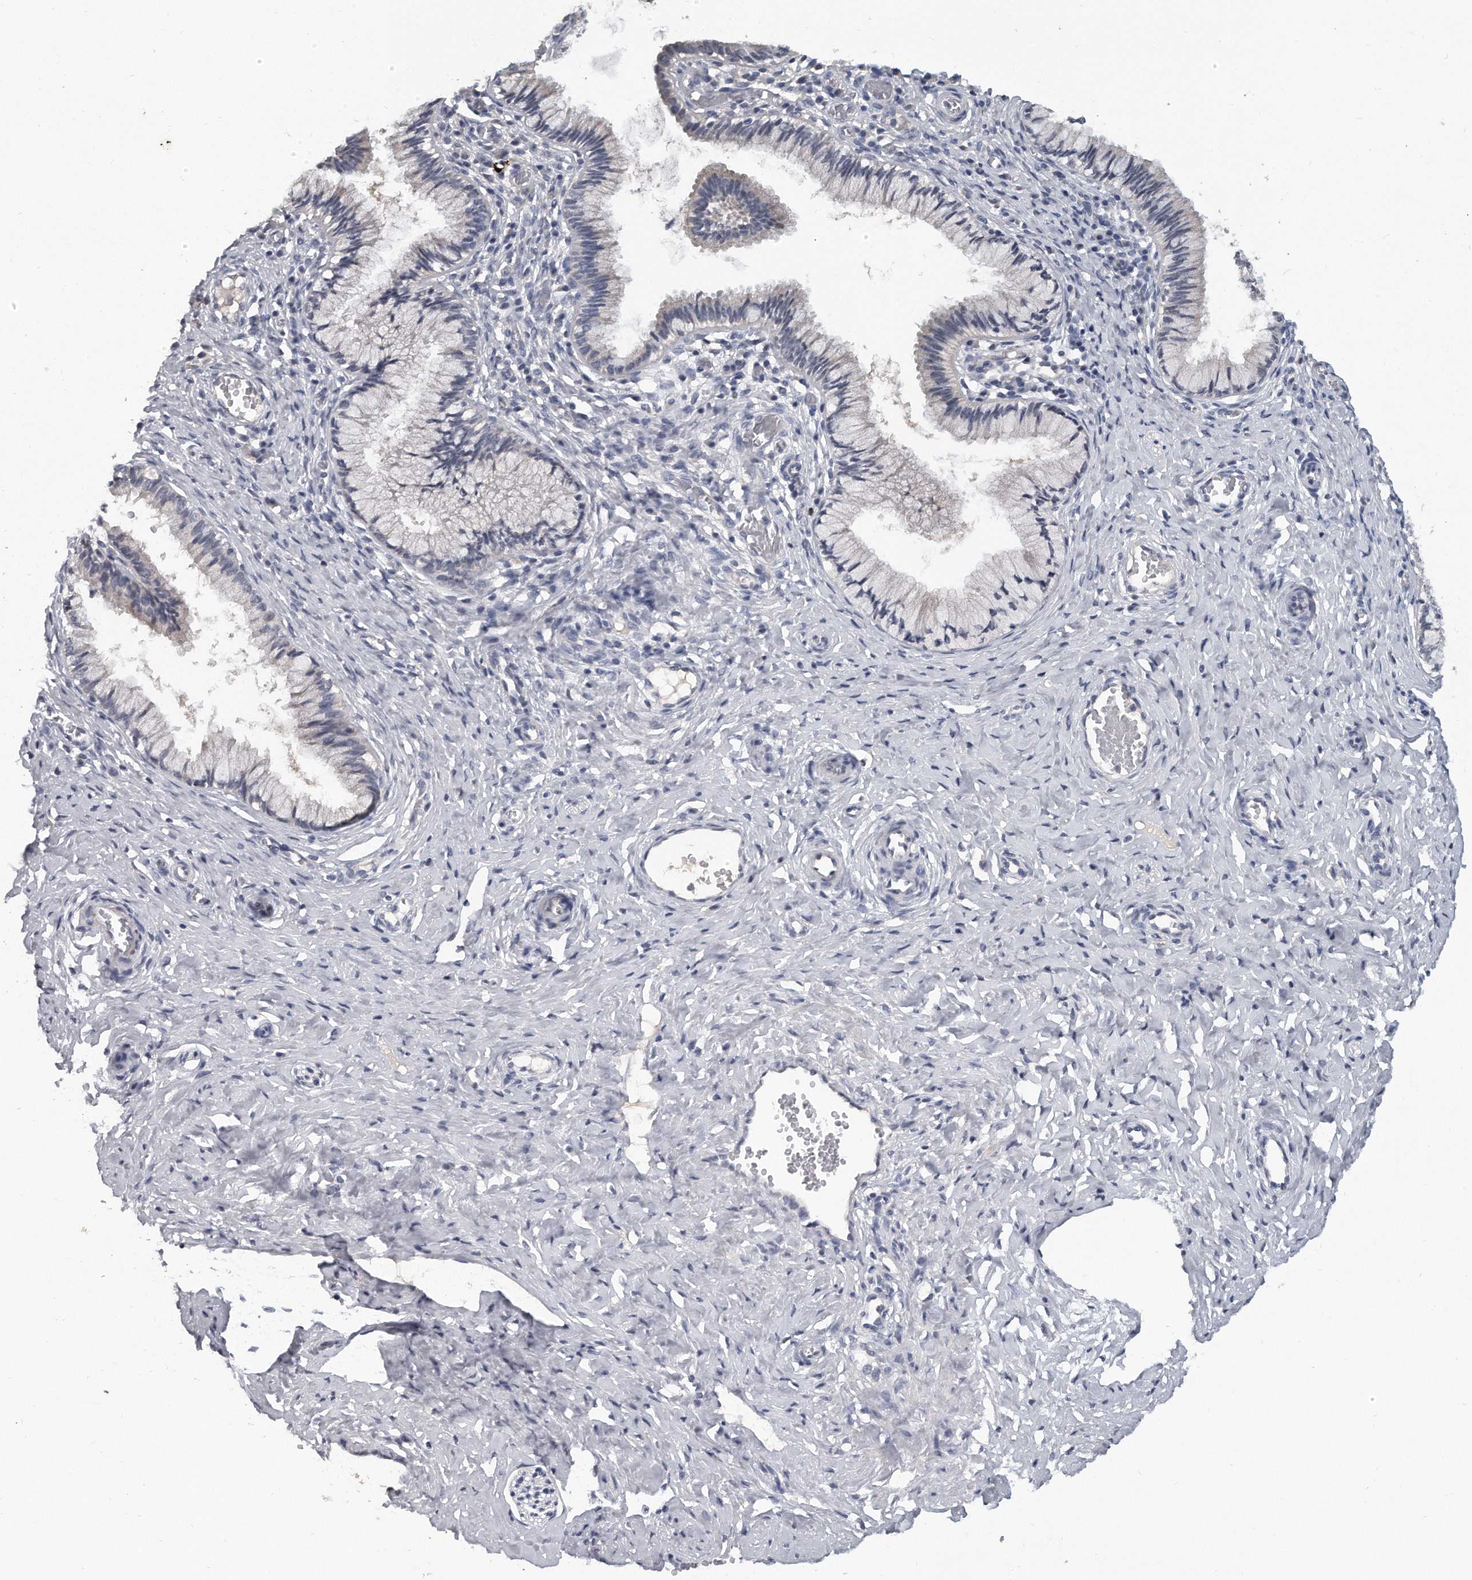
{"staining": {"intensity": "negative", "quantity": "none", "location": "none"}, "tissue": "cervix", "cell_type": "Glandular cells", "image_type": "normal", "snomed": [{"axis": "morphology", "description": "Normal tissue, NOS"}, {"axis": "topography", "description": "Cervix"}], "caption": "Immunohistochemistry (IHC) image of normal cervix: cervix stained with DAB (3,3'-diaminobenzidine) shows no significant protein positivity in glandular cells.", "gene": "KLHL7", "patient": {"sex": "female", "age": 27}}